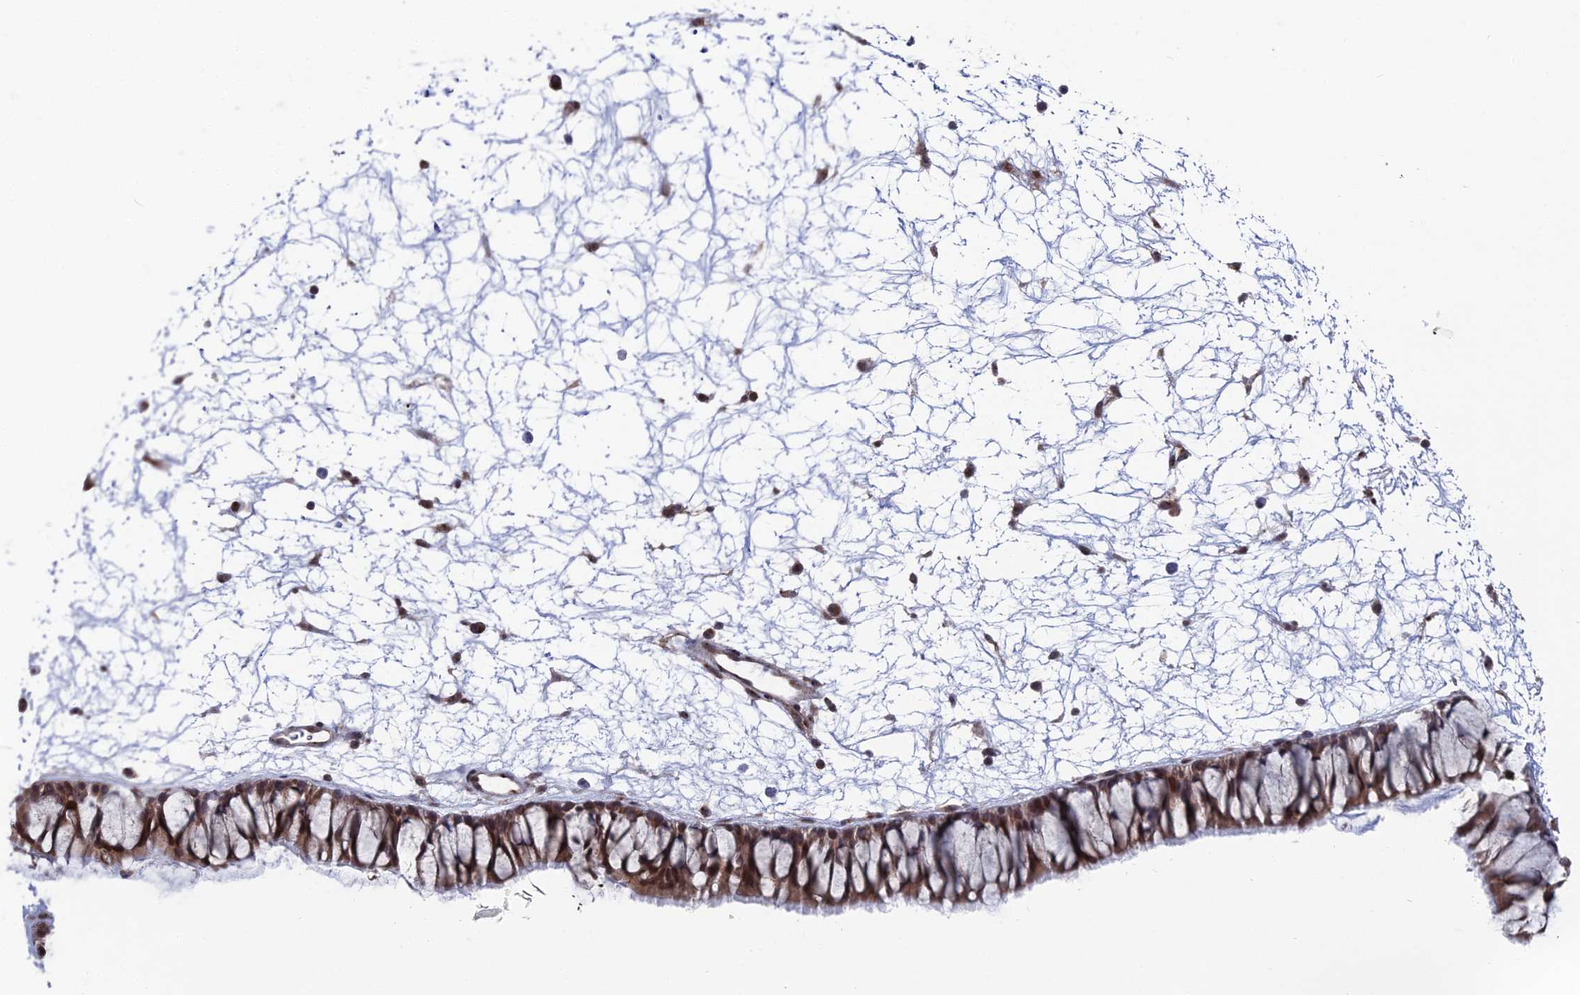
{"staining": {"intensity": "strong", "quantity": ">75%", "location": "cytoplasmic/membranous,nuclear"}, "tissue": "nasopharynx", "cell_type": "Respiratory epithelial cells", "image_type": "normal", "snomed": [{"axis": "morphology", "description": "Normal tissue, NOS"}, {"axis": "topography", "description": "Nasopharynx"}], "caption": "Nasopharynx stained for a protein (brown) reveals strong cytoplasmic/membranous,nuclear positive staining in about >75% of respiratory epithelial cells.", "gene": "FHIP2A", "patient": {"sex": "male", "age": 64}}